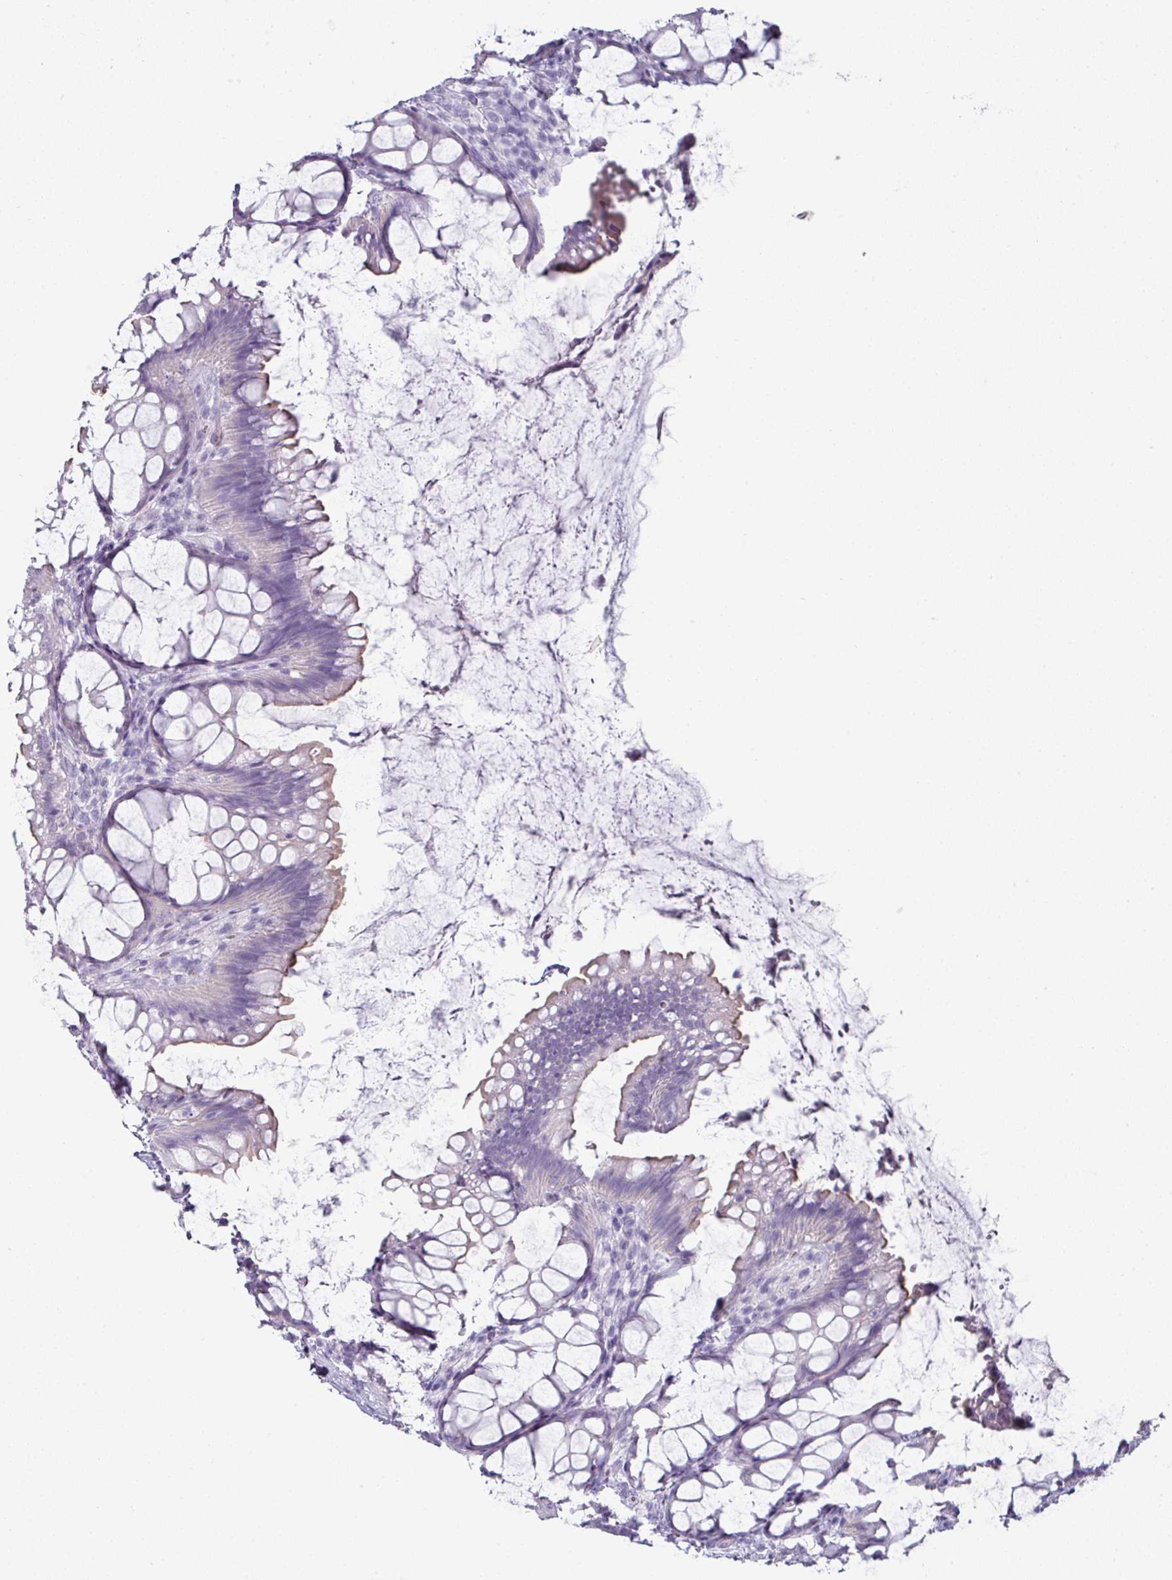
{"staining": {"intensity": "negative", "quantity": "none", "location": "none"}, "tissue": "rectum", "cell_type": "Glandular cells", "image_type": "normal", "snomed": [{"axis": "morphology", "description": "Normal tissue, NOS"}, {"axis": "topography", "description": "Rectum"}], "caption": "Rectum stained for a protein using immunohistochemistry shows no positivity glandular cells.", "gene": "SLC17A7", "patient": {"sex": "female", "age": 67}}